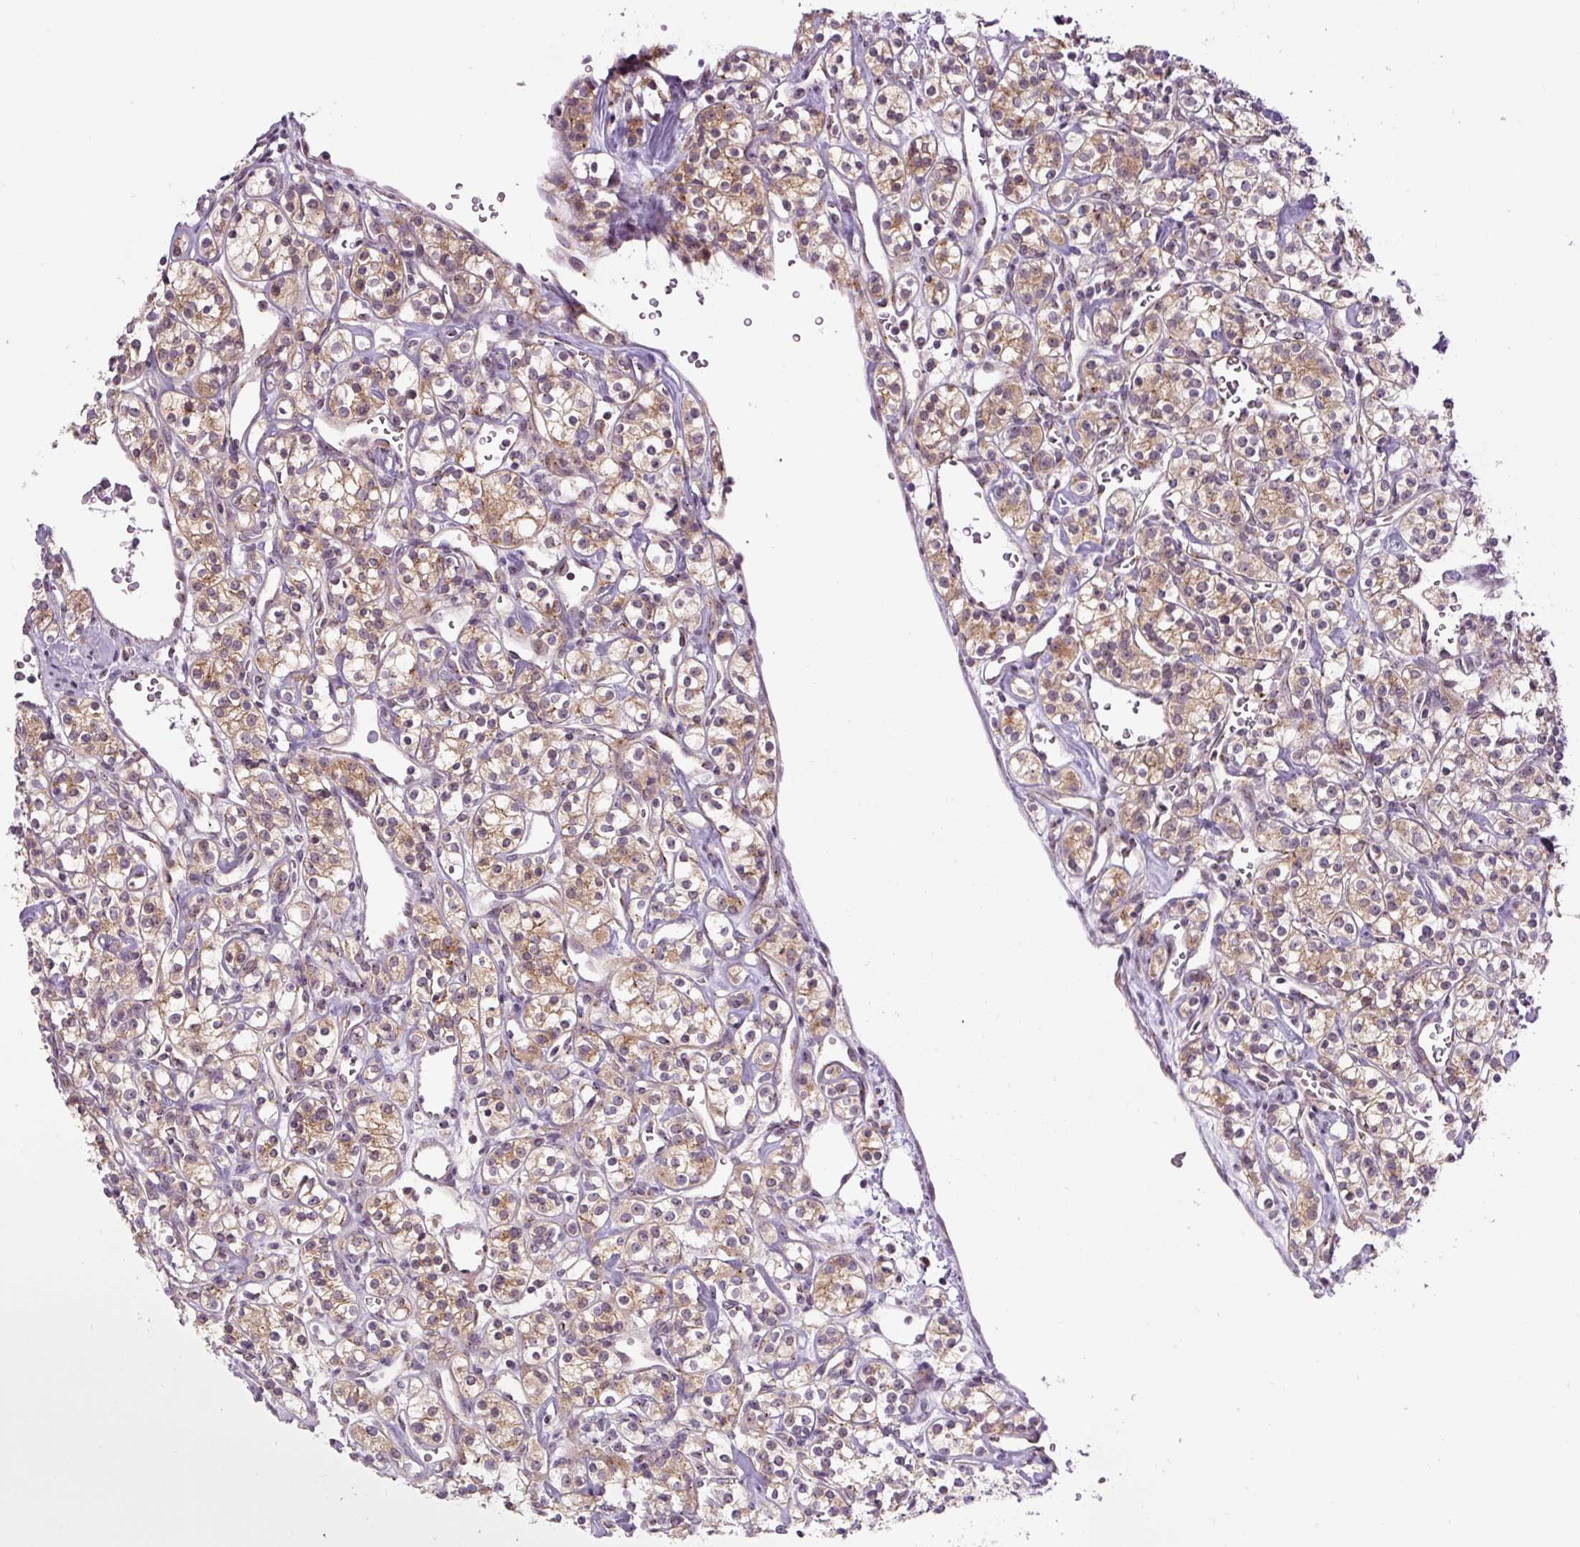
{"staining": {"intensity": "moderate", "quantity": ">75%", "location": "cytoplasmic/membranous"}, "tissue": "renal cancer", "cell_type": "Tumor cells", "image_type": "cancer", "snomed": [{"axis": "morphology", "description": "Adenocarcinoma, NOS"}, {"axis": "topography", "description": "Kidney"}], "caption": "Human renal adenocarcinoma stained with a protein marker shows moderate staining in tumor cells.", "gene": "PCM1", "patient": {"sex": "male", "age": 77}}